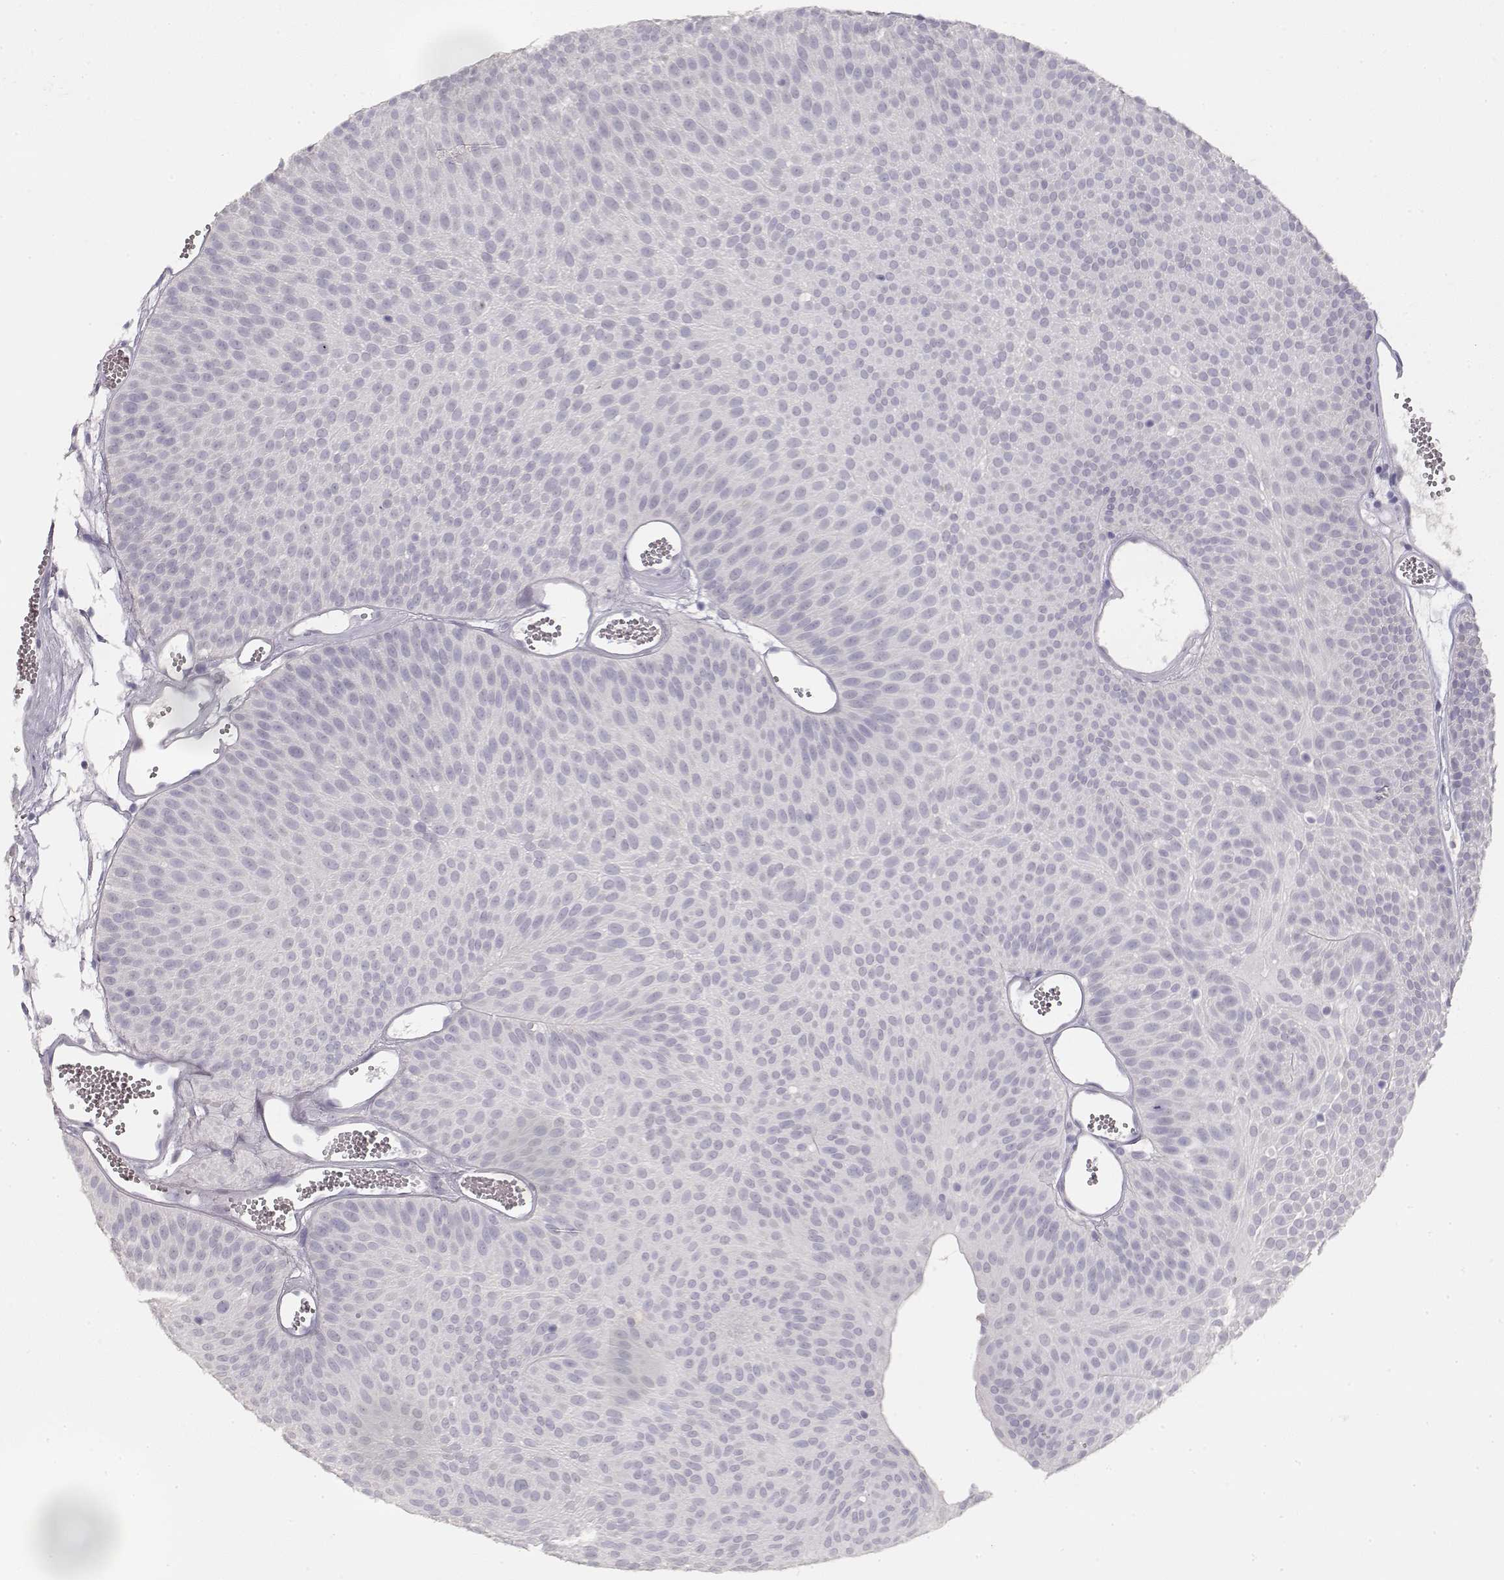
{"staining": {"intensity": "negative", "quantity": "none", "location": "none"}, "tissue": "urothelial cancer", "cell_type": "Tumor cells", "image_type": "cancer", "snomed": [{"axis": "morphology", "description": "Urothelial carcinoma, Low grade"}, {"axis": "topography", "description": "Urinary bladder"}], "caption": "Tumor cells are negative for brown protein staining in urothelial cancer.", "gene": "TPH2", "patient": {"sex": "male", "age": 52}}